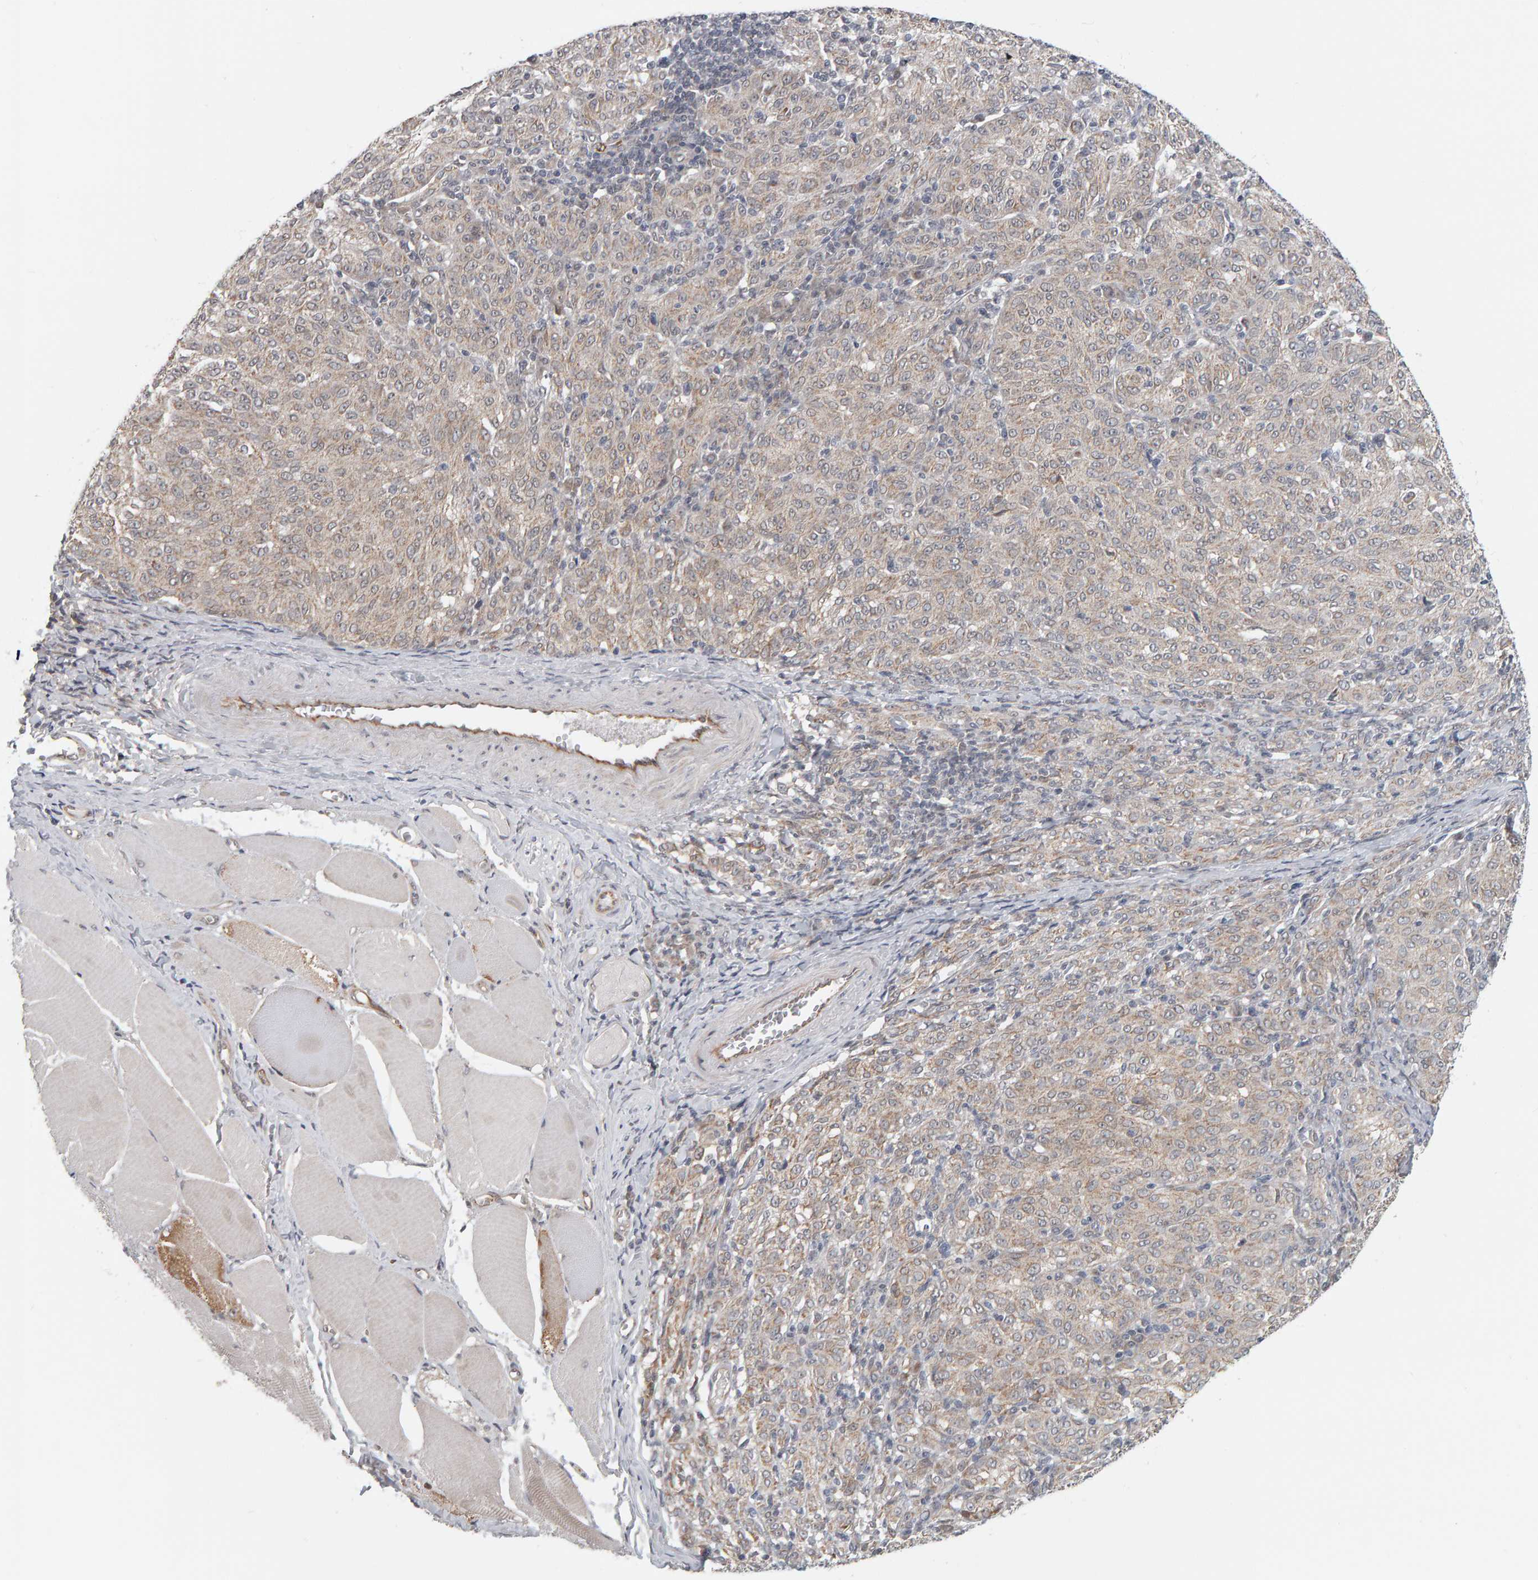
{"staining": {"intensity": "weak", "quantity": ">75%", "location": "cytoplasmic/membranous"}, "tissue": "melanoma", "cell_type": "Tumor cells", "image_type": "cancer", "snomed": [{"axis": "morphology", "description": "Malignant melanoma, NOS"}, {"axis": "topography", "description": "Skin"}], "caption": "This is an image of IHC staining of malignant melanoma, which shows weak expression in the cytoplasmic/membranous of tumor cells.", "gene": "DAP3", "patient": {"sex": "female", "age": 72}}